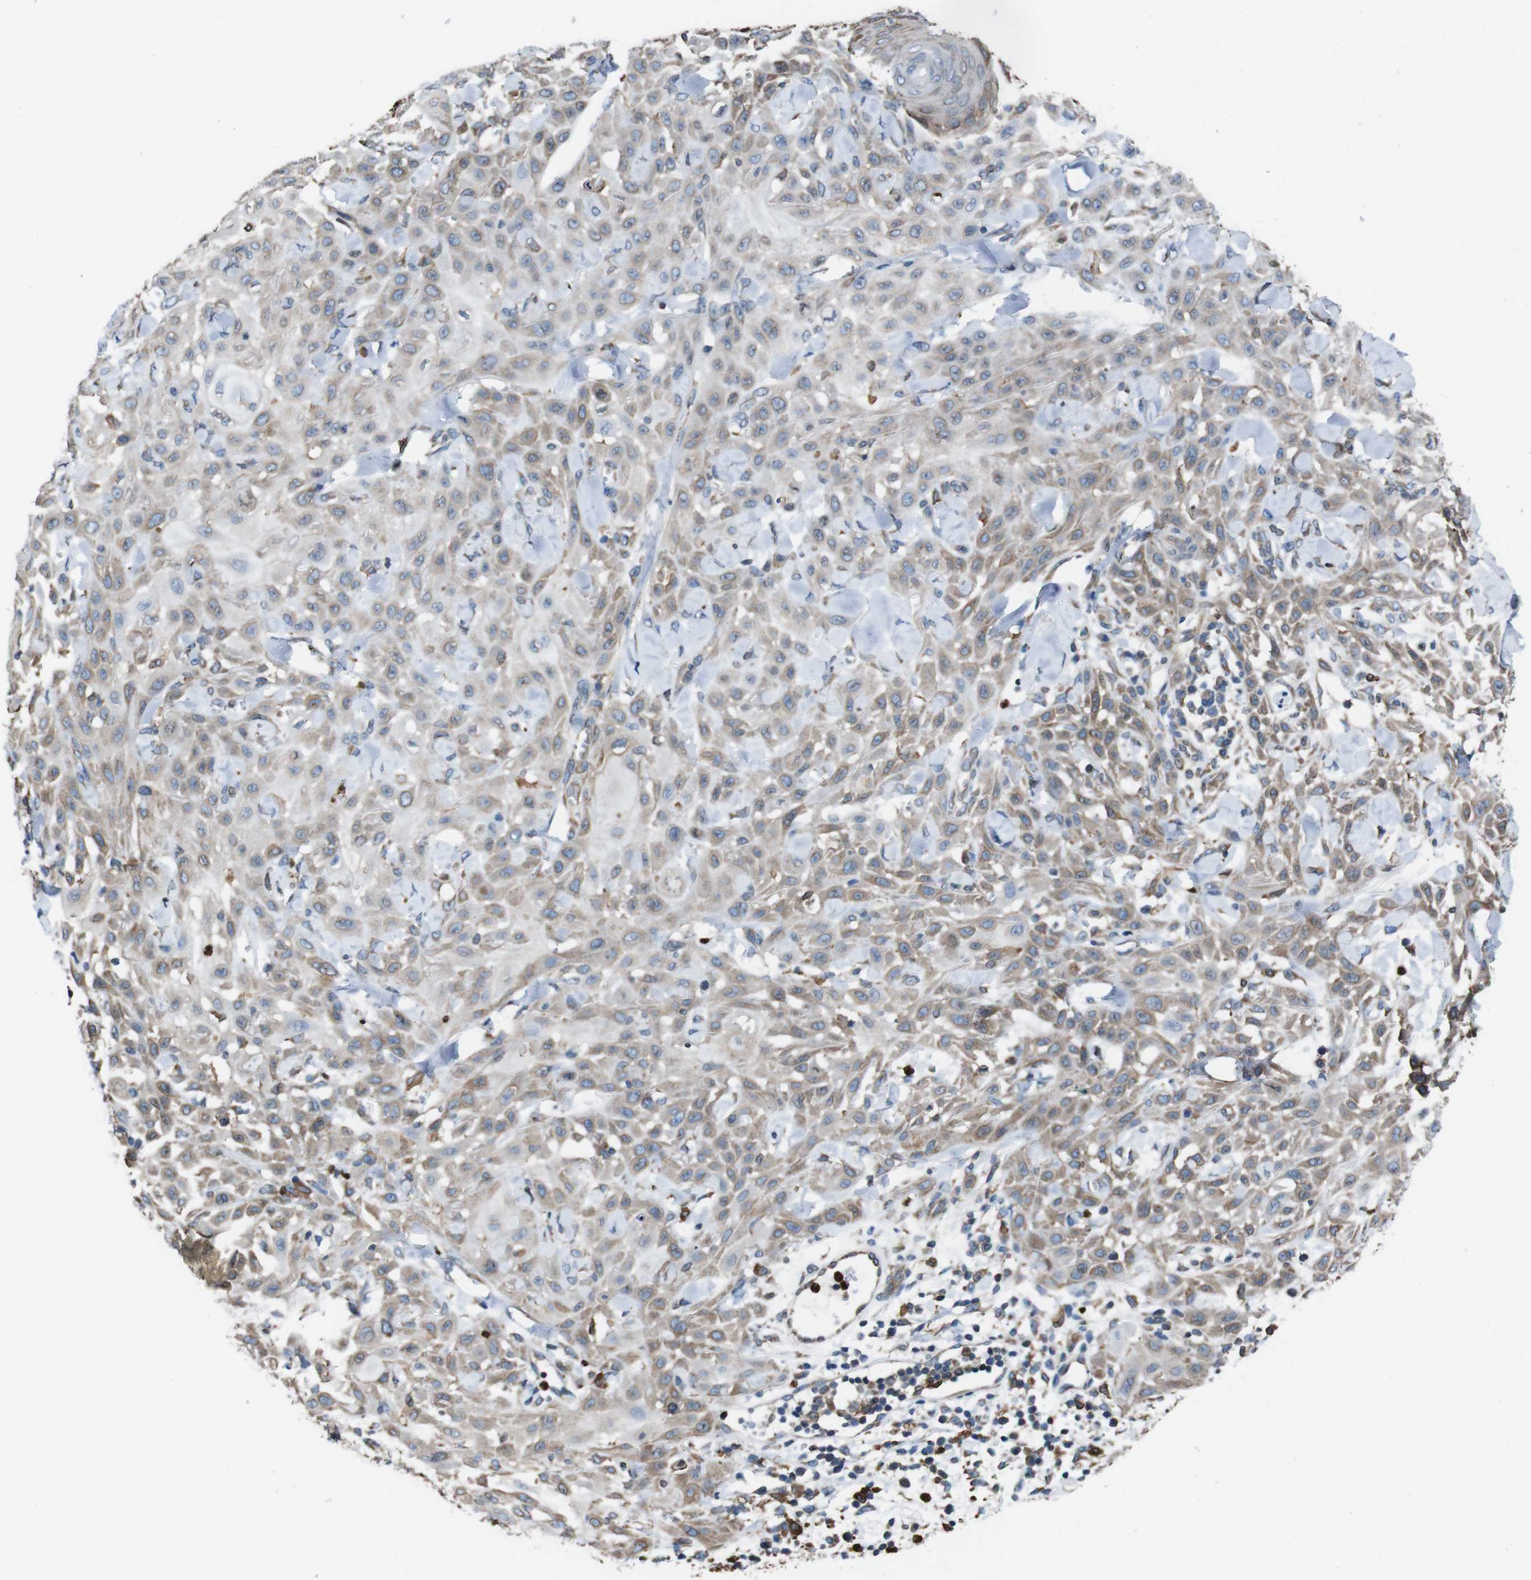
{"staining": {"intensity": "moderate", "quantity": ">75%", "location": "cytoplasmic/membranous"}, "tissue": "skin cancer", "cell_type": "Tumor cells", "image_type": "cancer", "snomed": [{"axis": "morphology", "description": "Squamous cell carcinoma, NOS"}, {"axis": "topography", "description": "Skin"}], "caption": "About >75% of tumor cells in squamous cell carcinoma (skin) display moderate cytoplasmic/membranous protein positivity as visualized by brown immunohistochemical staining.", "gene": "APMAP", "patient": {"sex": "male", "age": 24}}